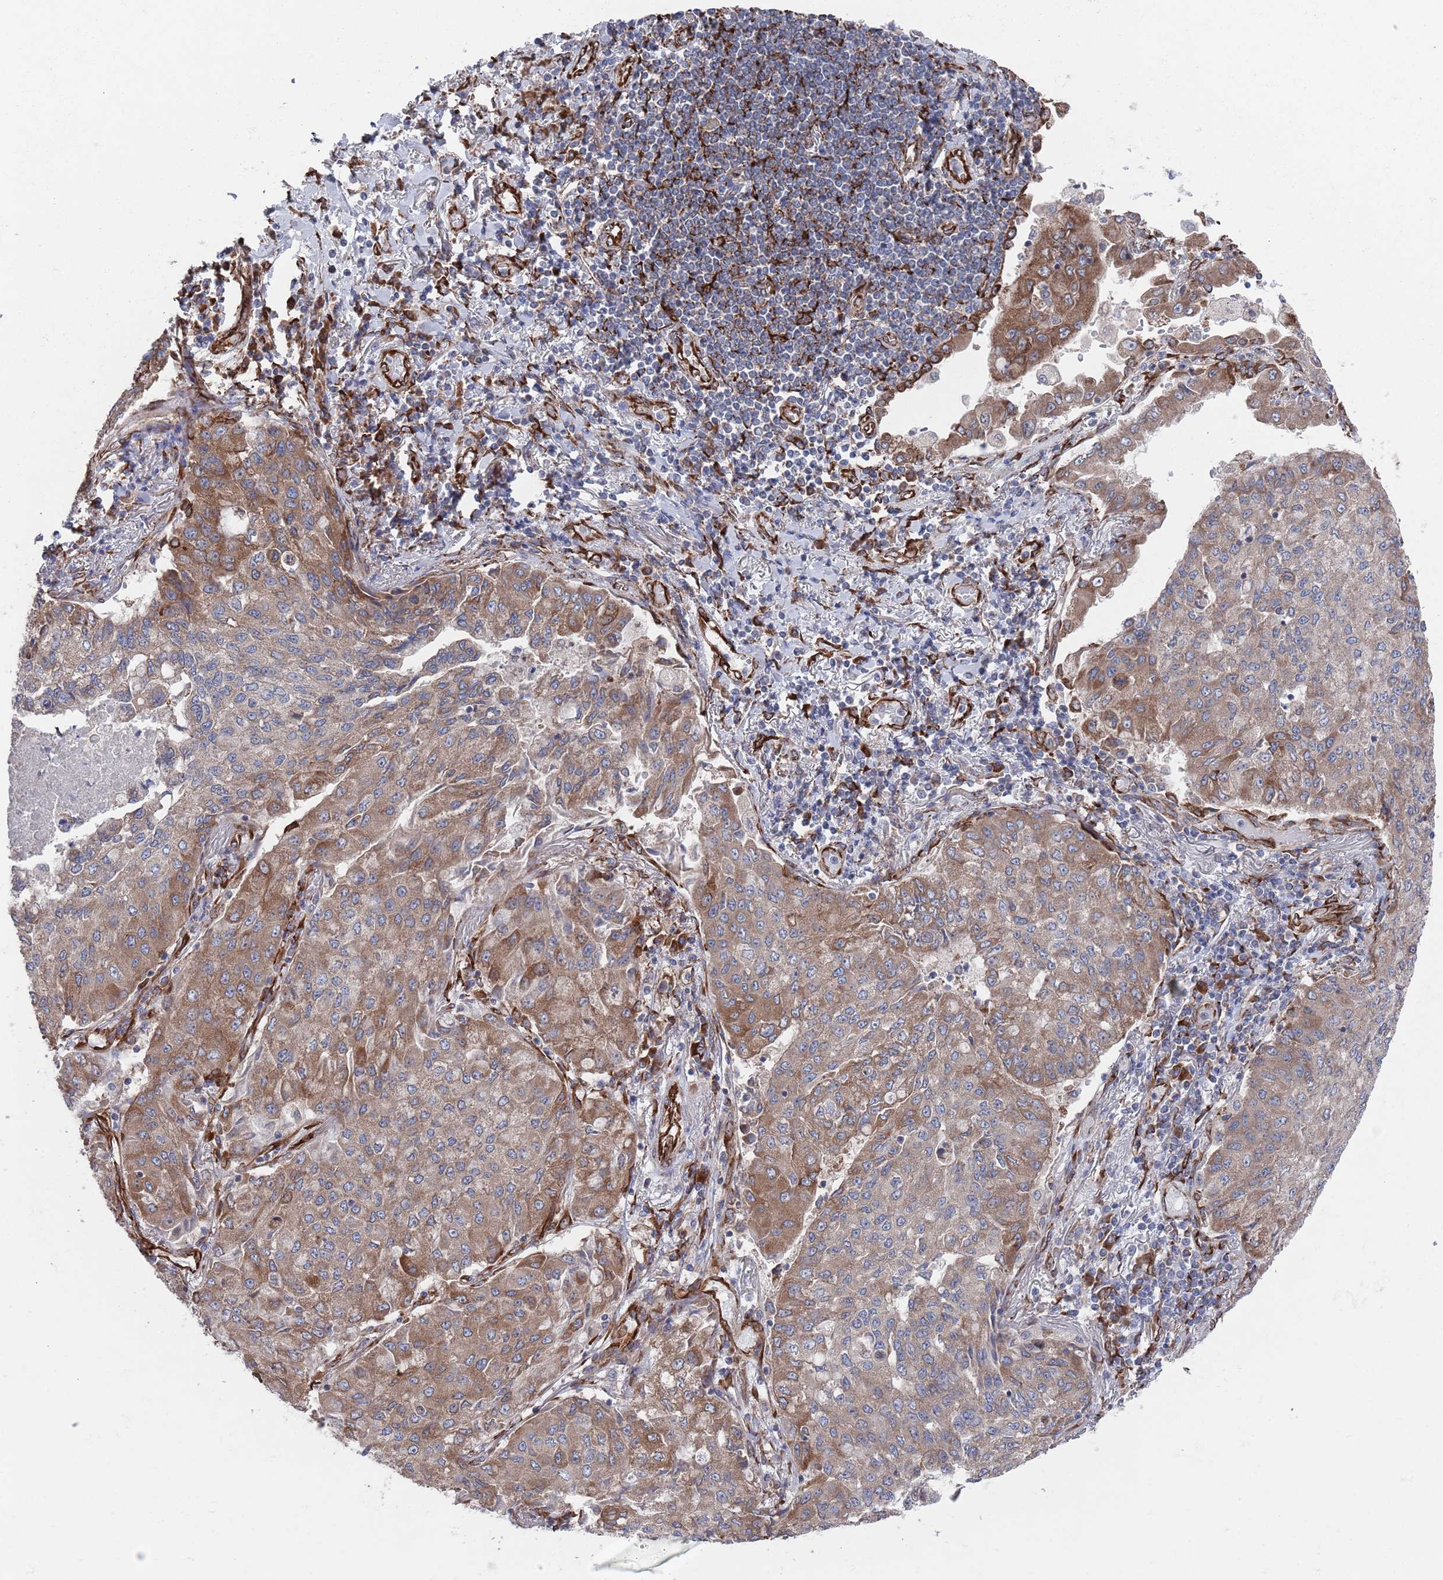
{"staining": {"intensity": "moderate", "quantity": ">75%", "location": "cytoplasmic/membranous"}, "tissue": "lung cancer", "cell_type": "Tumor cells", "image_type": "cancer", "snomed": [{"axis": "morphology", "description": "Squamous cell carcinoma, NOS"}, {"axis": "topography", "description": "Lung"}], "caption": "This micrograph exhibits squamous cell carcinoma (lung) stained with immunohistochemistry (IHC) to label a protein in brown. The cytoplasmic/membranous of tumor cells show moderate positivity for the protein. Nuclei are counter-stained blue.", "gene": "CCDC106", "patient": {"sex": "male", "age": 74}}